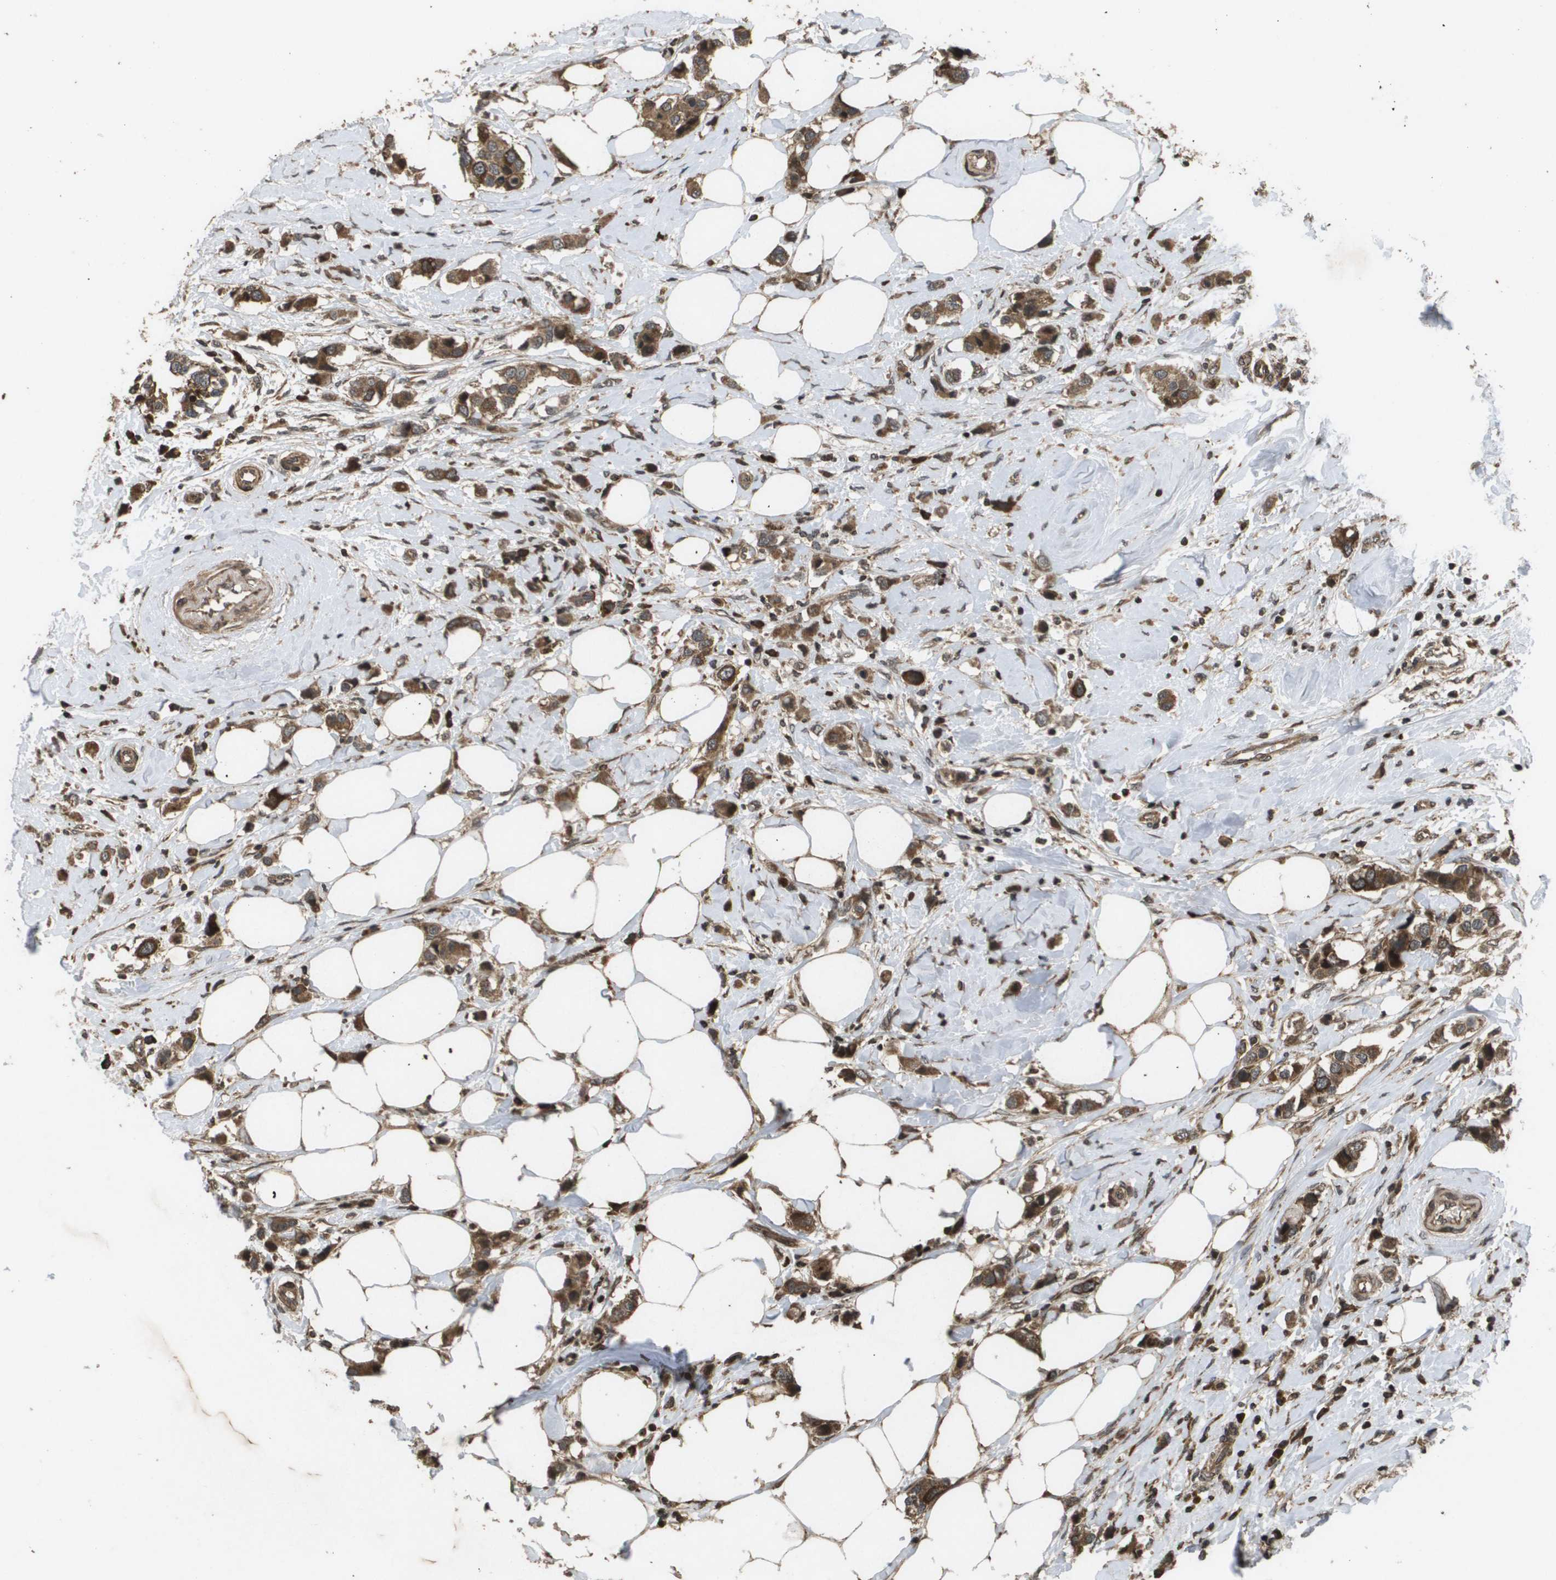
{"staining": {"intensity": "moderate", "quantity": ">75%", "location": "cytoplasmic/membranous"}, "tissue": "breast cancer", "cell_type": "Tumor cells", "image_type": "cancer", "snomed": [{"axis": "morphology", "description": "Normal tissue, NOS"}, {"axis": "morphology", "description": "Duct carcinoma"}, {"axis": "topography", "description": "Breast"}], "caption": "High-magnification brightfield microscopy of invasive ductal carcinoma (breast) stained with DAB (brown) and counterstained with hematoxylin (blue). tumor cells exhibit moderate cytoplasmic/membranous staining is present in approximately>75% of cells.", "gene": "KIF11", "patient": {"sex": "female", "age": 50}}